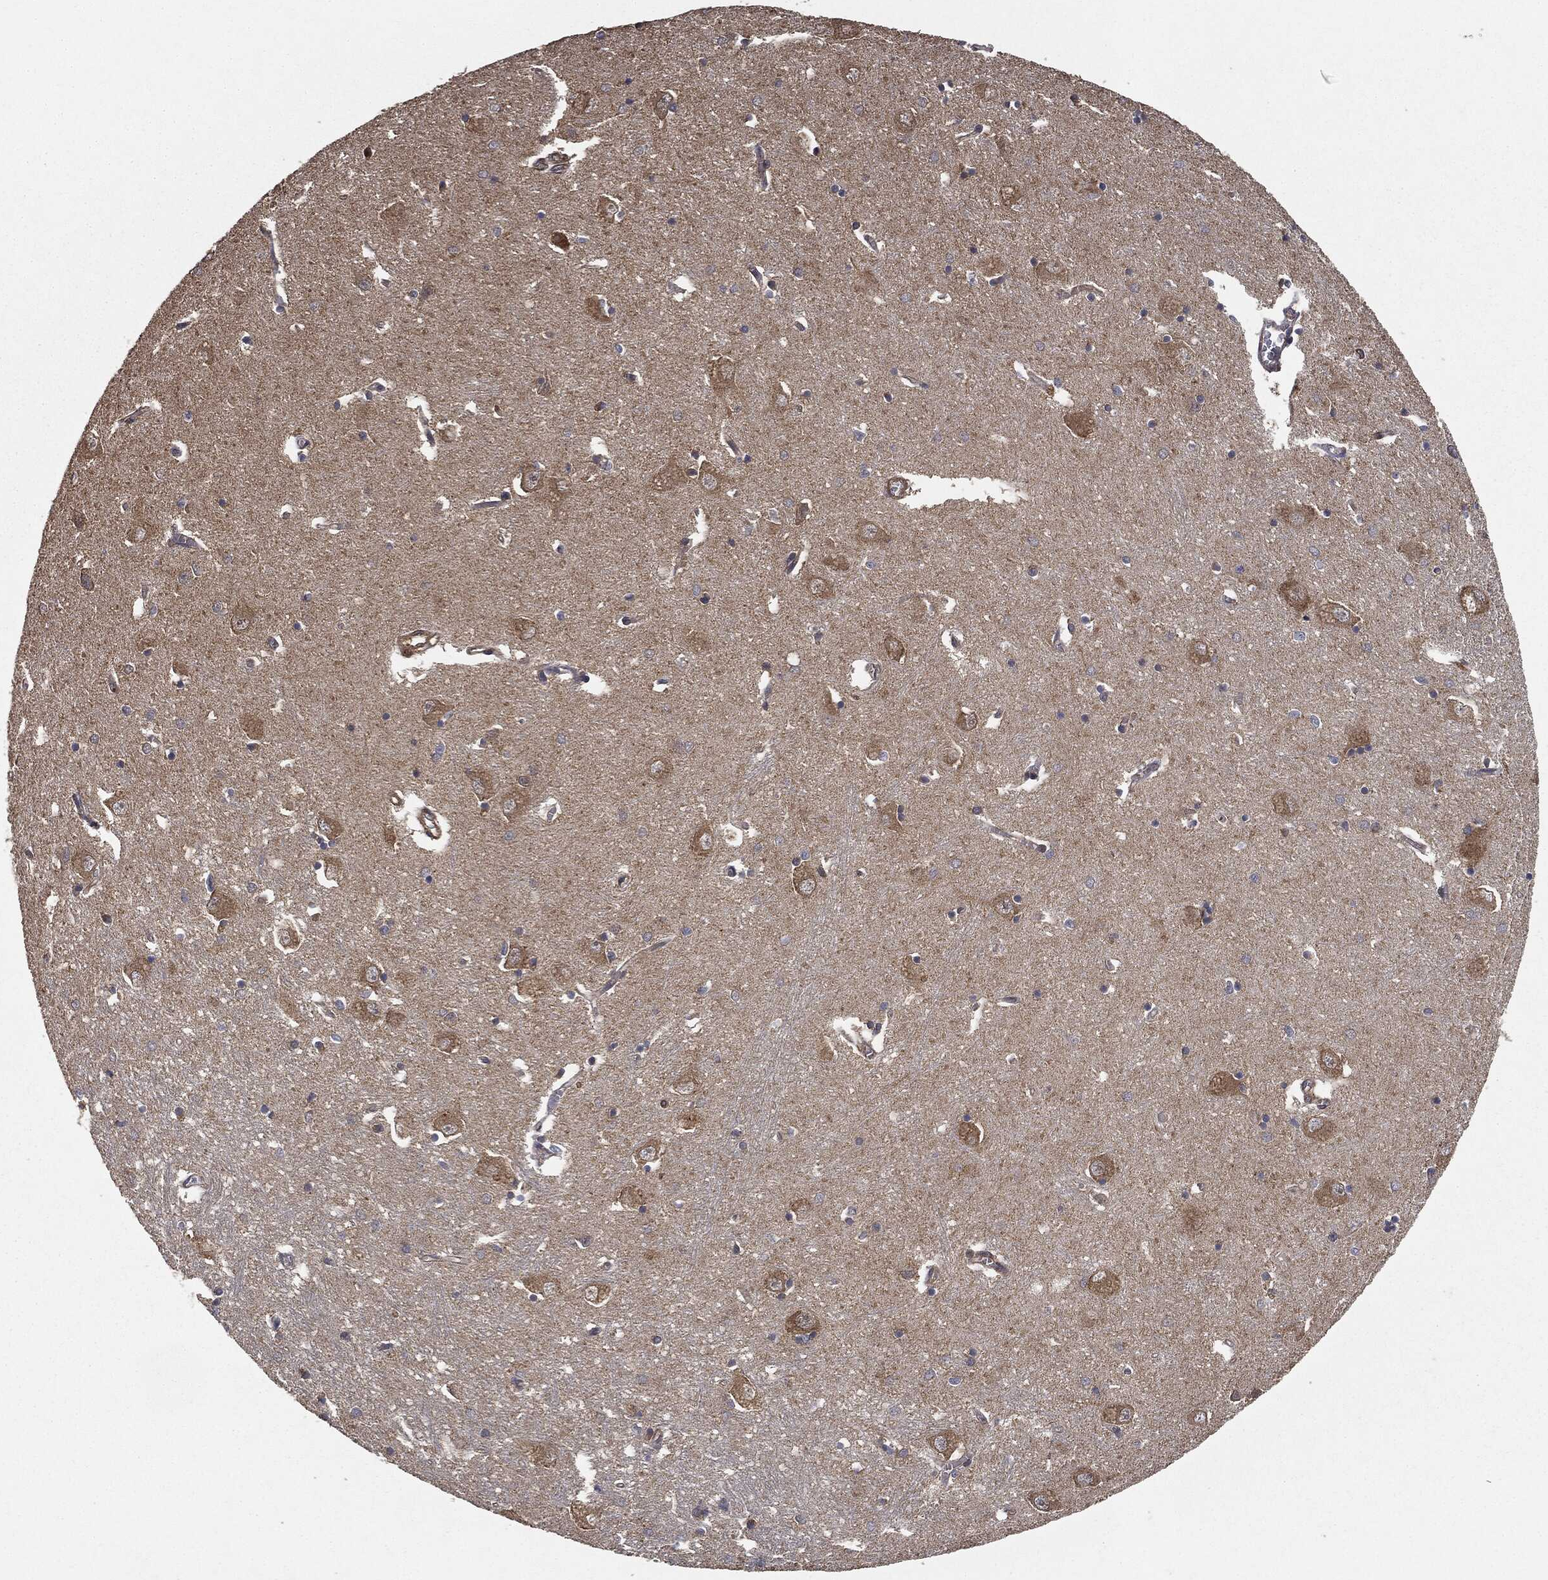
{"staining": {"intensity": "negative", "quantity": "none", "location": "none"}, "tissue": "caudate", "cell_type": "Glial cells", "image_type": "normal", "snomed": [{"axis": "morphology", "description": "Normal tissue, NOS"}, {"axis": "topography", "description": "Lateral ventricle wall"}], "caption": "High power microscopy histopathology image of an immunohistochemistry image of normal caudate, revealing no significant expression in glial cells.", "gene": "MIER2", "patient": {"sex": "male", "age": 54}}